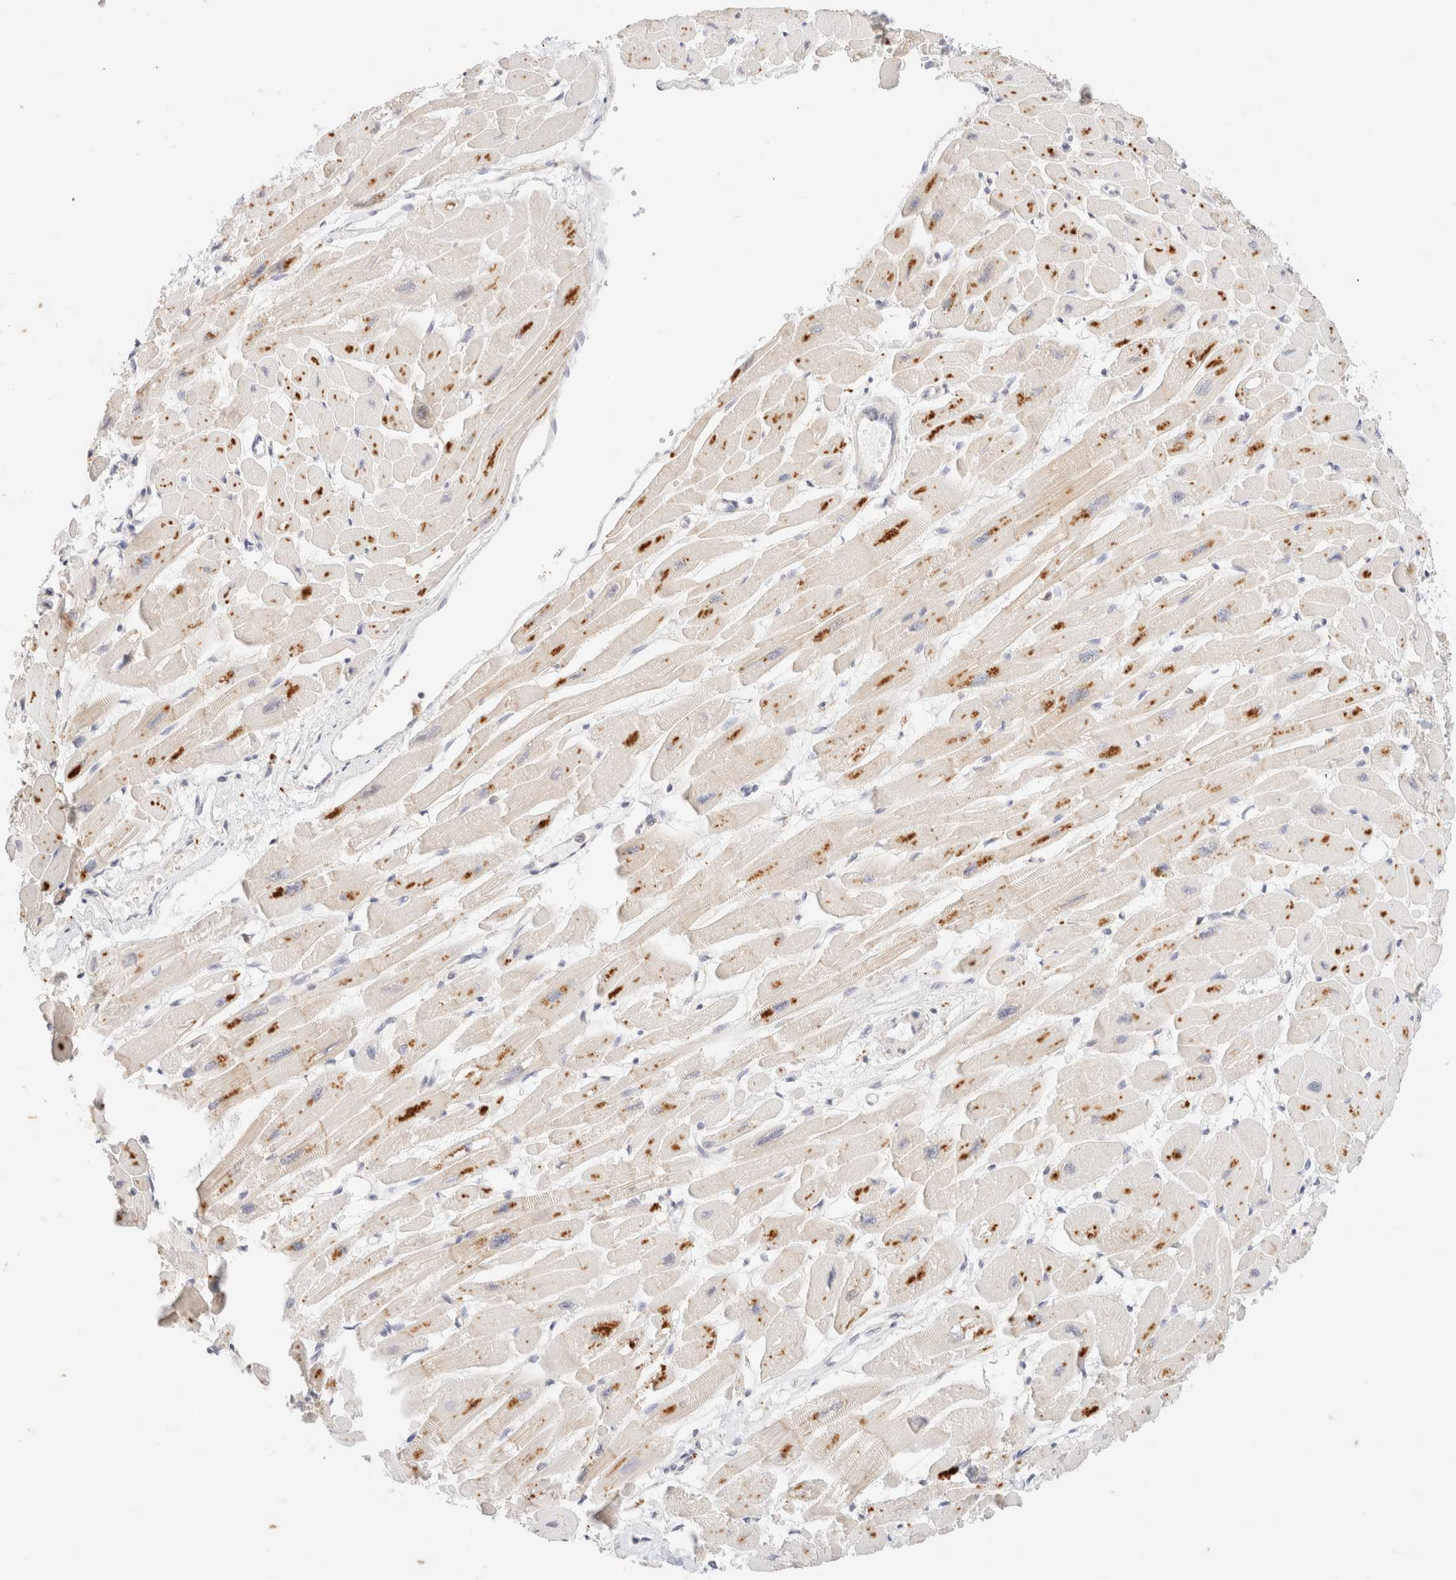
{"staining": {"intensity": "moderate", "quantity": "<25%", "location": "cytoplasmic/membranous"}, "tissue": "heart muscle", "cell_type": "Cardiomyocytes", "image_type": "normal", "snomed": [{"axis": "morphology", "description": "Normal tissue, NOS"}, {"axis": "topography", "description": "Heart"}], "caption": "The image exhibits immunohistochemical staining of benign heart muscle. There is moderate cytoplasmic/membranous staining is appreciated in about <25% of cardiomyocytes.", "gene": "SNTB1", "patient": {"sex": "female", "age": 54}}